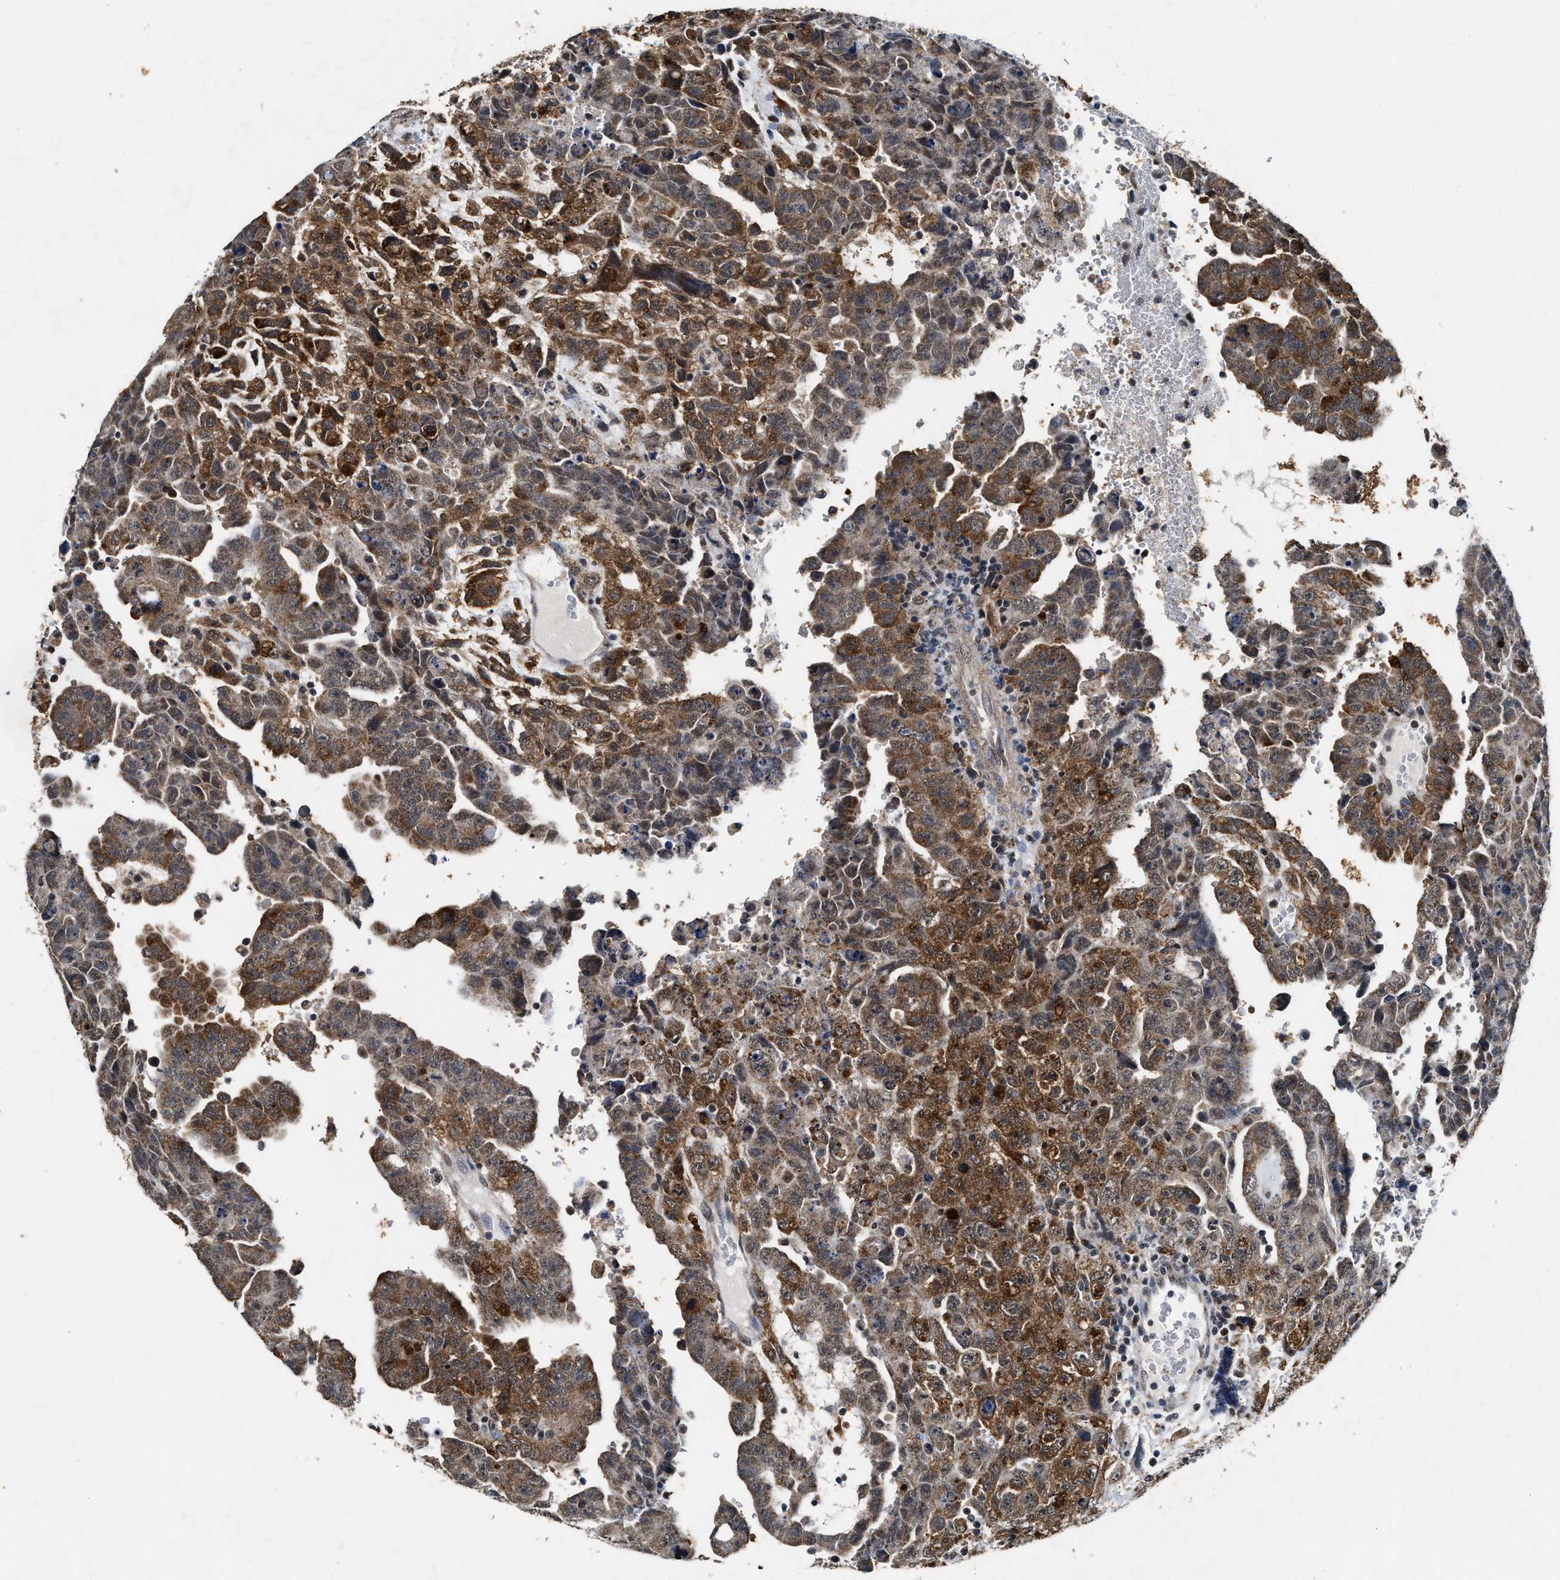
{"staining": {"intensity": "moderate", "quantity": ">75%", "location": "cytoplasmic/membranous,nuclear"}, "tissue": "testis cancer", "cell_type": "Tumor cells", "image_type": "cancer", "snomed": [{"axis": "morphology", "description": "Carcinoma, Embryonal, NOS"}, {"axis": "topography", "description": "Testis"}], "caption": "Embryonal carcinoma (testis) stained for a protein (brown) exhibits moderate cytoplasmic/membranous and nuclear positive positivity in about >75% of tumor cells.", "gene": "ACOX1", "patient": {"sex": "male", "age": 28}}